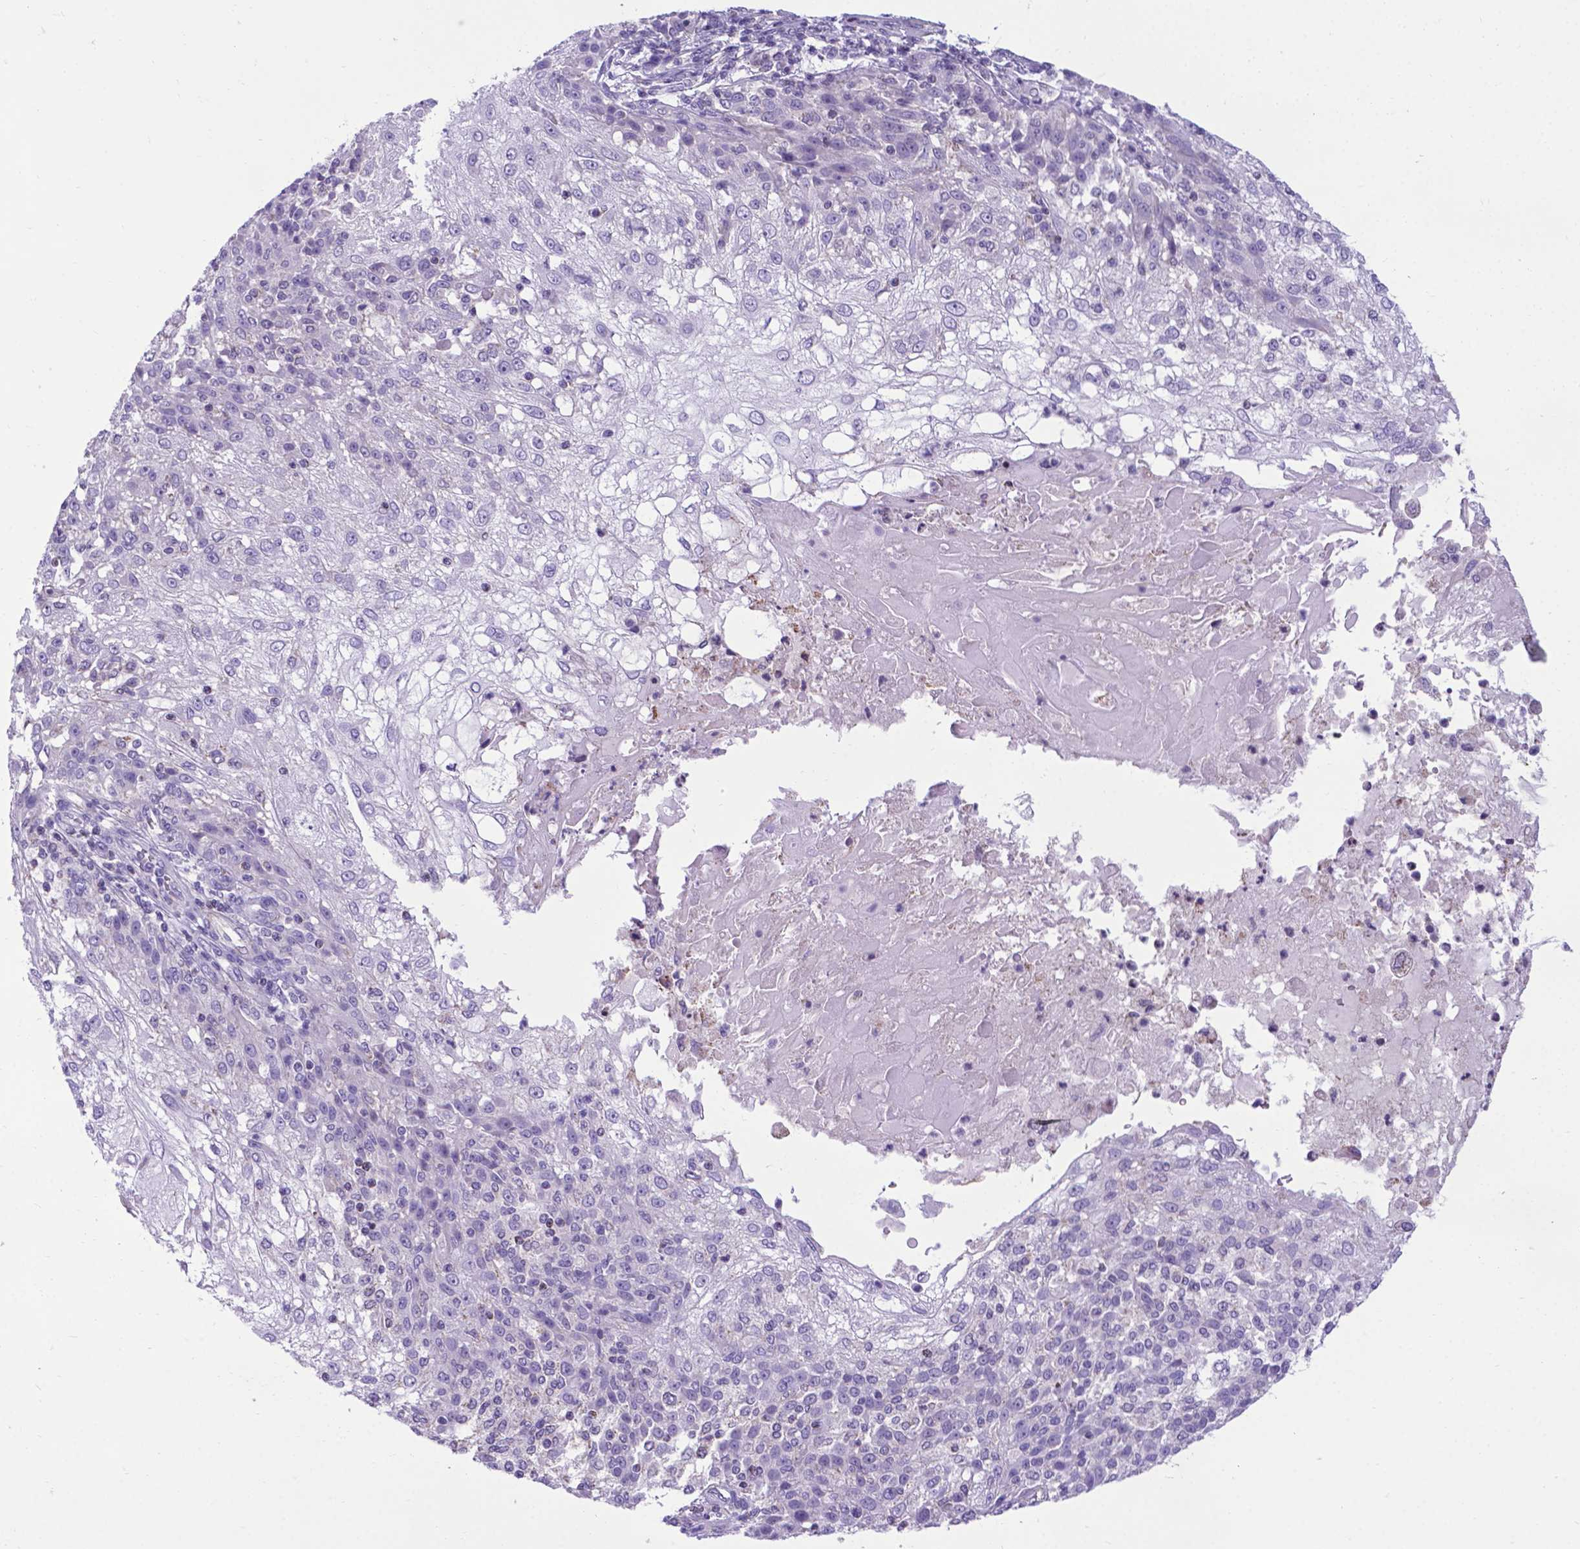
{"staining": {"intensity": "negative", "quantity": "none", "location": "none"}, "tissue": "skin cancer", "cell_type": "Tumor cells", "image_type": "cancer", "snomed": [{"axis": "morphology", "description": "Normal tissue, NOS"}, {"axis": "morphology", "description": "Squamous cell carcinoma, NOS"}, {"axis": "topography", "description": "Skin"}], "caption": "A high-resolution image shows immunohistochemistry staining of squamous cell carcinoma (skin), which displays no significant expression in tumor cells.", "gene": "POU3F3", "patient": {"sex": "female", "age": 83}}